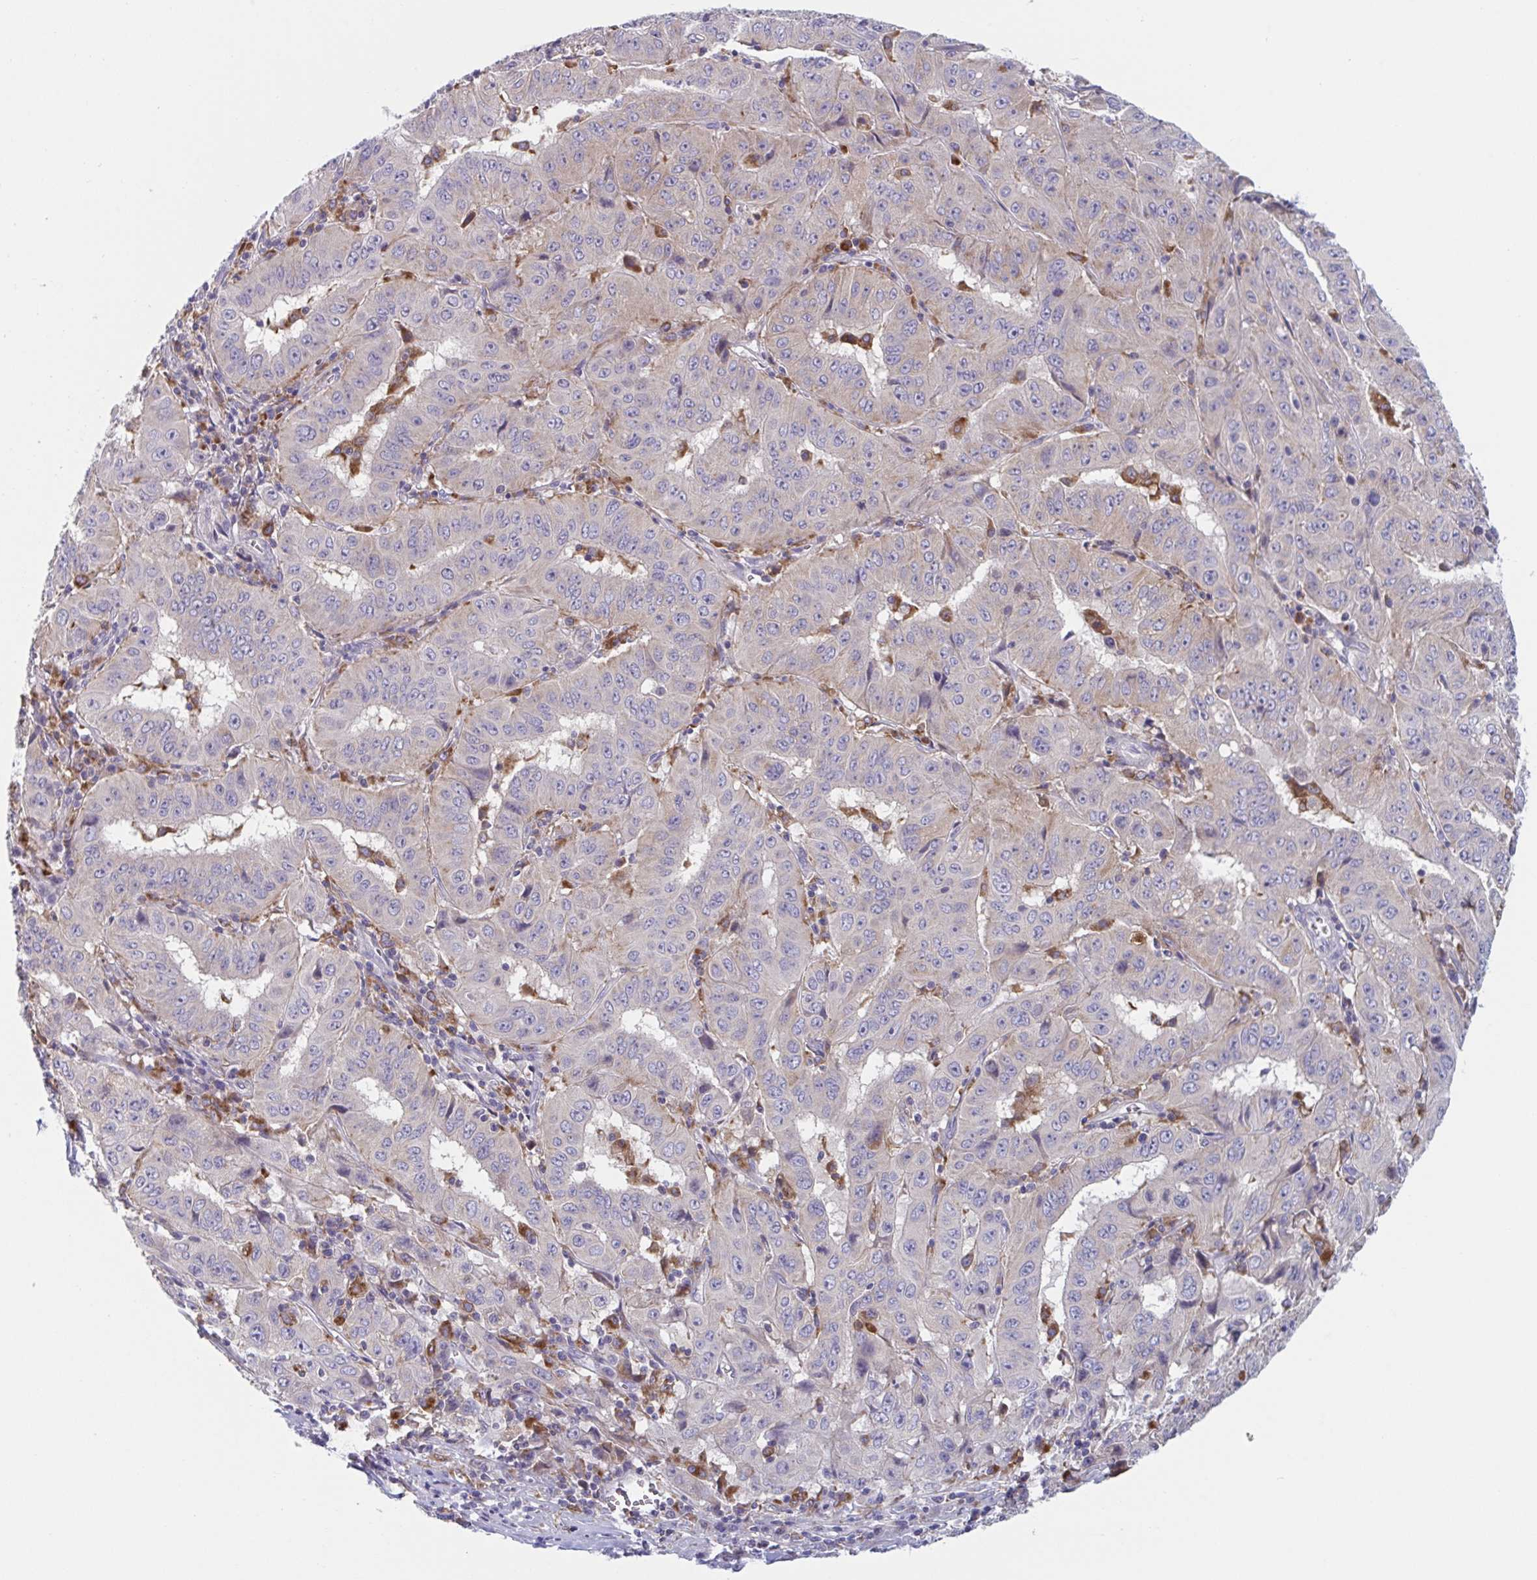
{"staining": {"intensity": "weak", "quantity": "<25%", "location": "cytoplasmic/membranous"}, "tissue": "pancreatic cancer", "cell_type": "Tumor cells", "image_type": "cancer", "snomed": [{"axis": "morphology", "description": "Adenocarcinoma, NOS"}, {"axis": "topography", "description": "Pancreas"}], "caption": "Tumor cells show no significant protein expression in pancreatic cancer (adenocarcinoma).", "gene": "NIPSNAP1", "patient": {"sex": "male", "age": 63}}